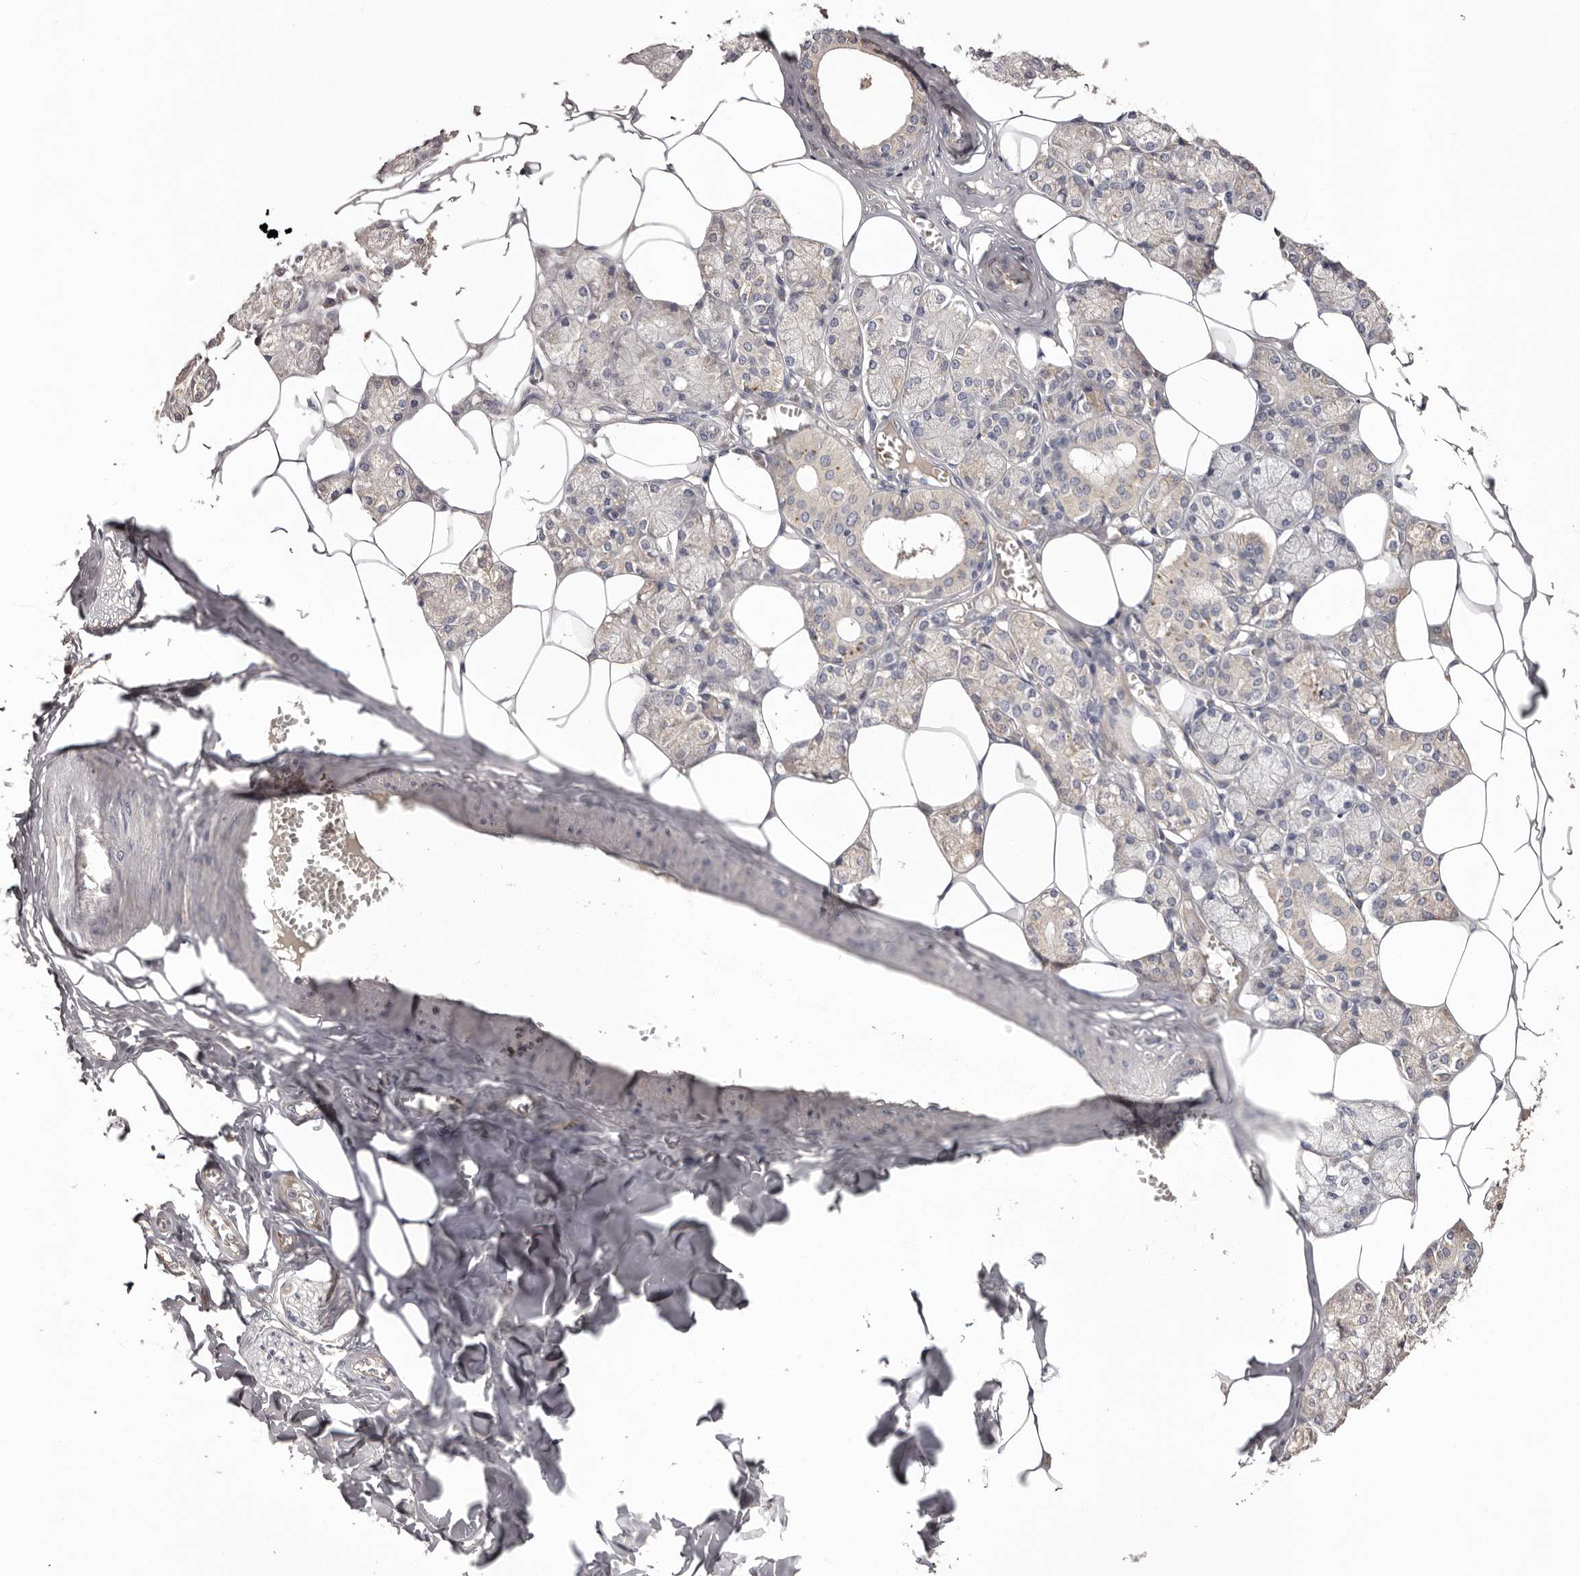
{"staining": {"intensity": "weak", "quantity": "25%-75%", "location": "cytoplasmic/membranous"}, "tissue": "salivary gland", "cell_type": "Glandular cells", "image_type": "normal", "snomed": [{"axis": "morphology", "description": "Normal tissue, NOS"}, {"axis": "topography", "description": "Salivary gland"}], "caption": "Immunohistochemistry micrograph of benign salivary gland: human salivary gland stained using immunohistochemistry reveals low levels of weak protein expression localized specifically in the cytoplasmic/membranous of glandular cells, appearing as a cytoplasmic/membranous brown color.", "gene": "LTV1", "patient": {"sex": "male", "age": 62}}